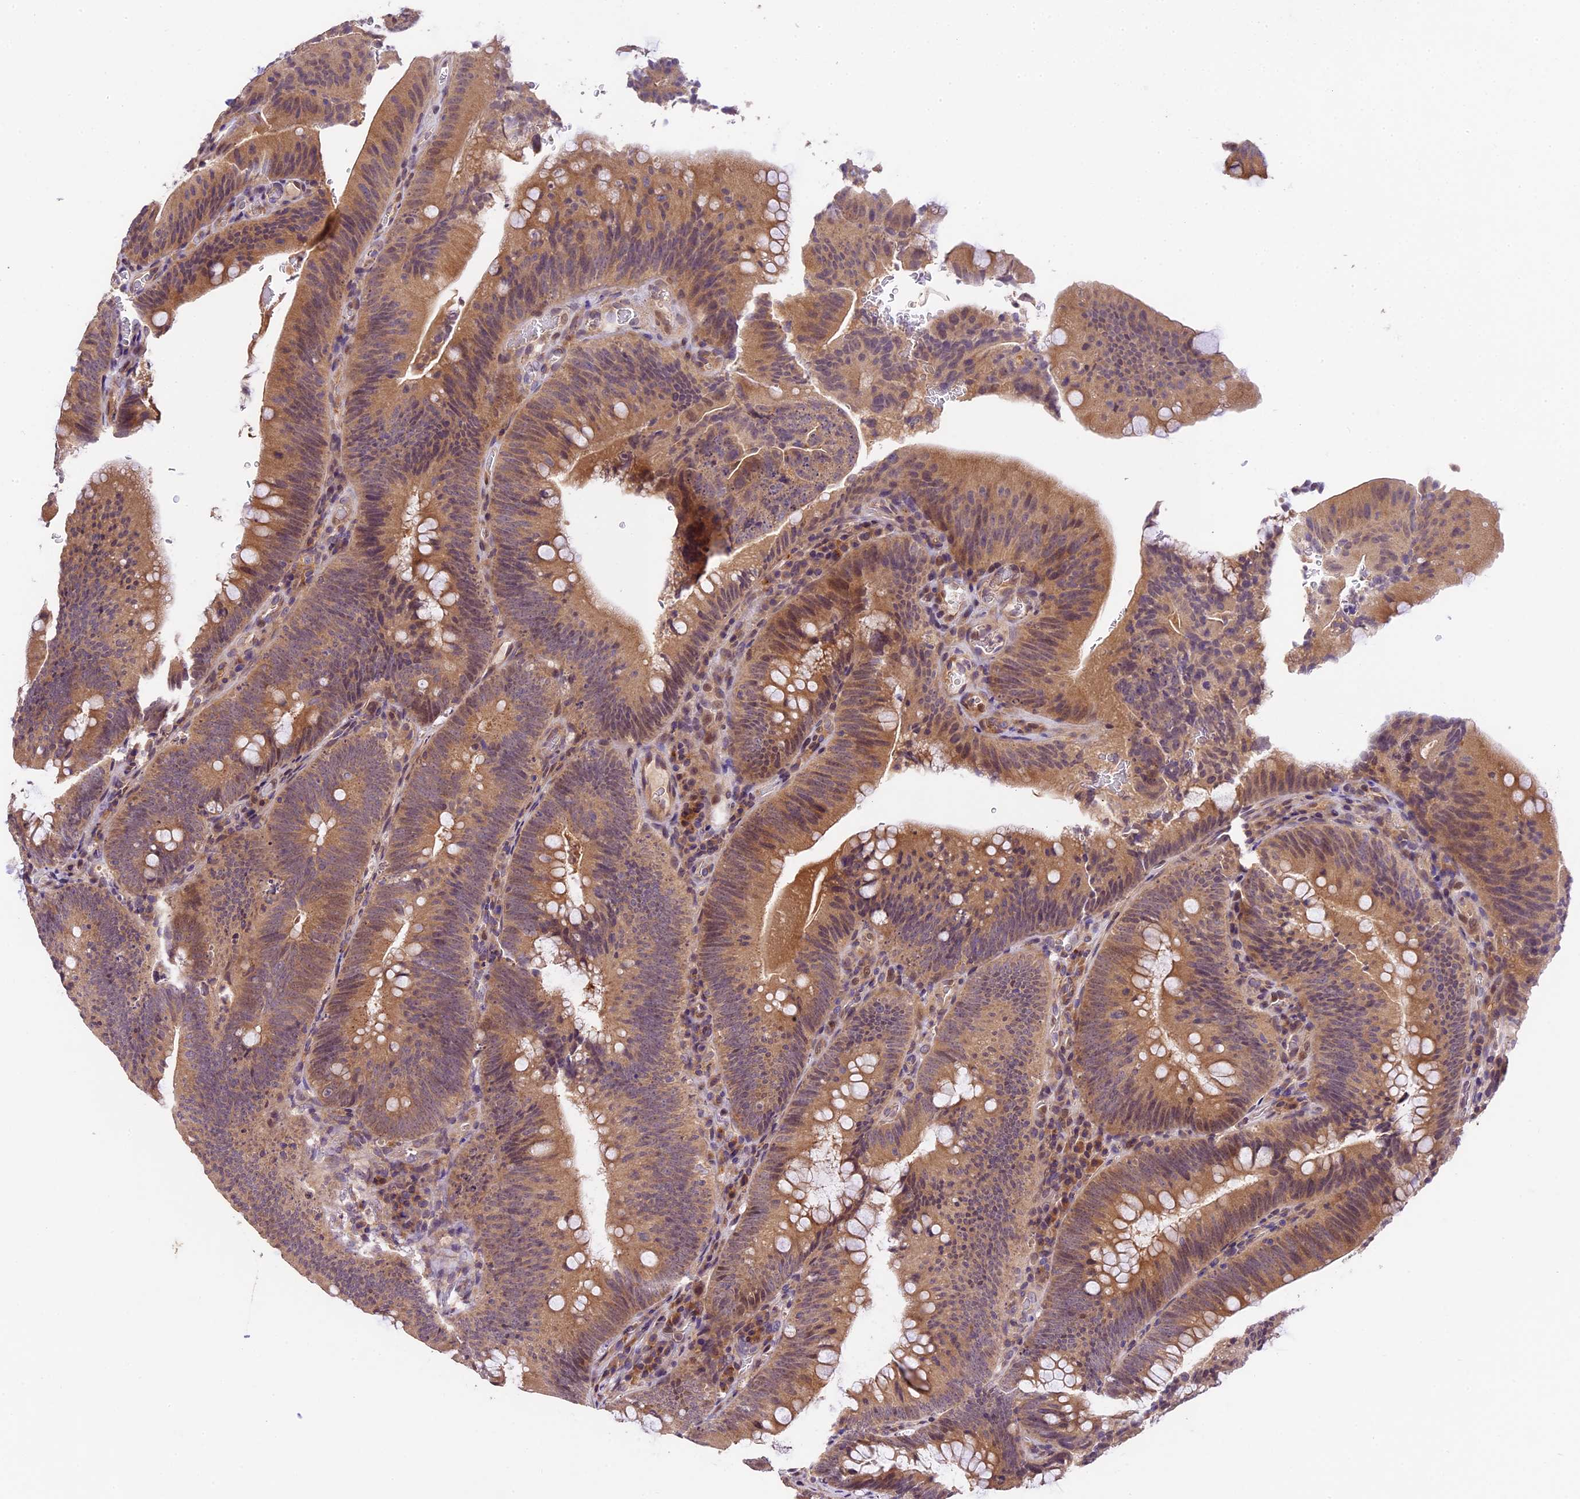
{"staining": {"intensity": "moderate", "quantity": "25%-75%", "location": "cytoplasmic/membranous"}, "tissue": "colorectal cancer", "cell_type": "Tumor cells", "image_type": "cancer", "snomed": [{"axis": "morphology", "description": "Normal tissue, NOS"}, {"axis": "topography", "description": "Colon"}], "caption": "Brown immunohistochemical staining in human colorectal cancer shows moderate cytoplasmic/membranous positivity in approximately 25%-75% of tumor cells. (brown staining indicates protein expression, while blue staining denotes nuclei).", "gene": "DGKH", "patient": {"sex": "female", "age": 82}}